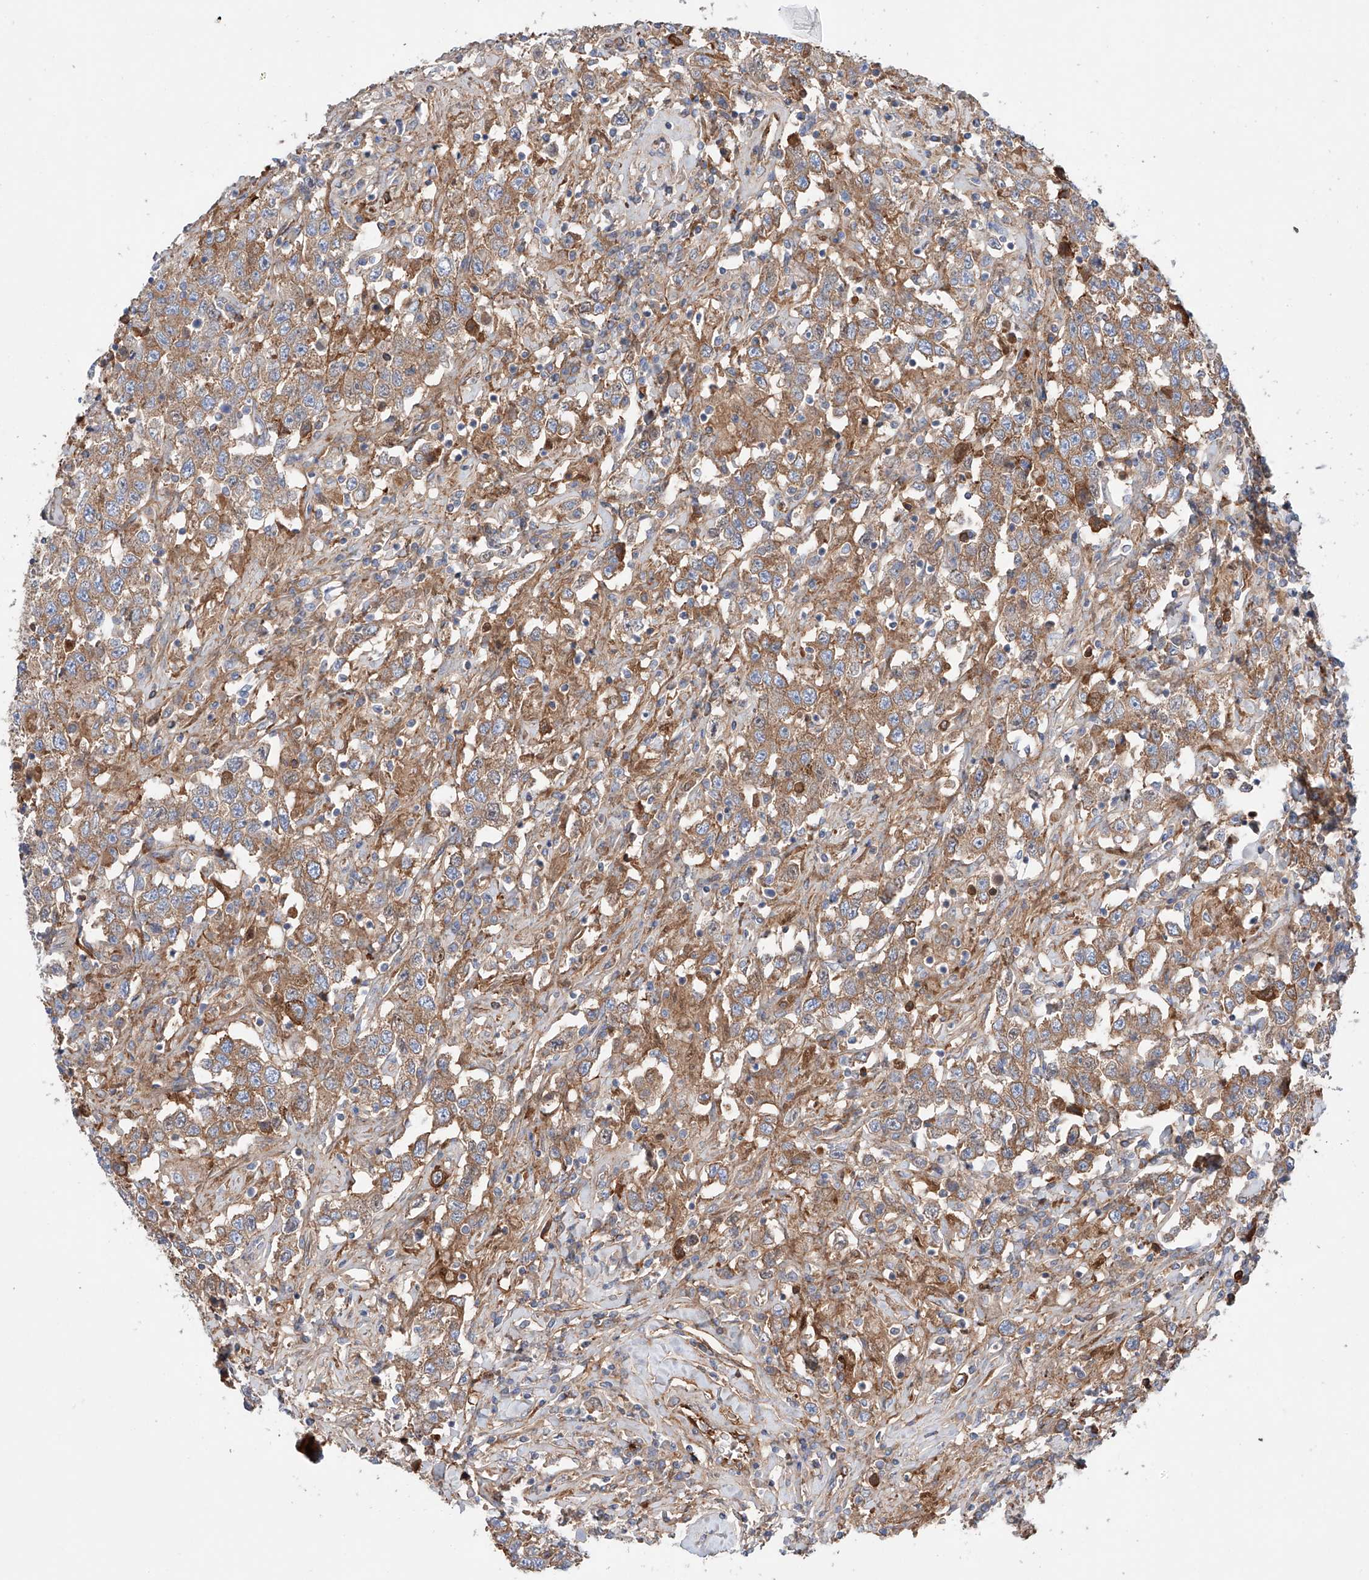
{"staining": {"intensity": "moderate", "quantity": ">75%", "location": "cytoplasmic/membranous"}, "tissue": "testis cancer", "cell_type": "Tumor cells", "image_type": "cancer", "snomed": [{"axis": "morphology", "description": "Seminoma, NOS"}, {"axis": "topography", "description": "Testis"}], "caption": "Tumor cells show moderate cytoplasmic/membranous positivity in approximately >75% of cells in seminoma (testis).", "gene": "PGGT1B", "patient": {"sex": "male", "age": 41}}